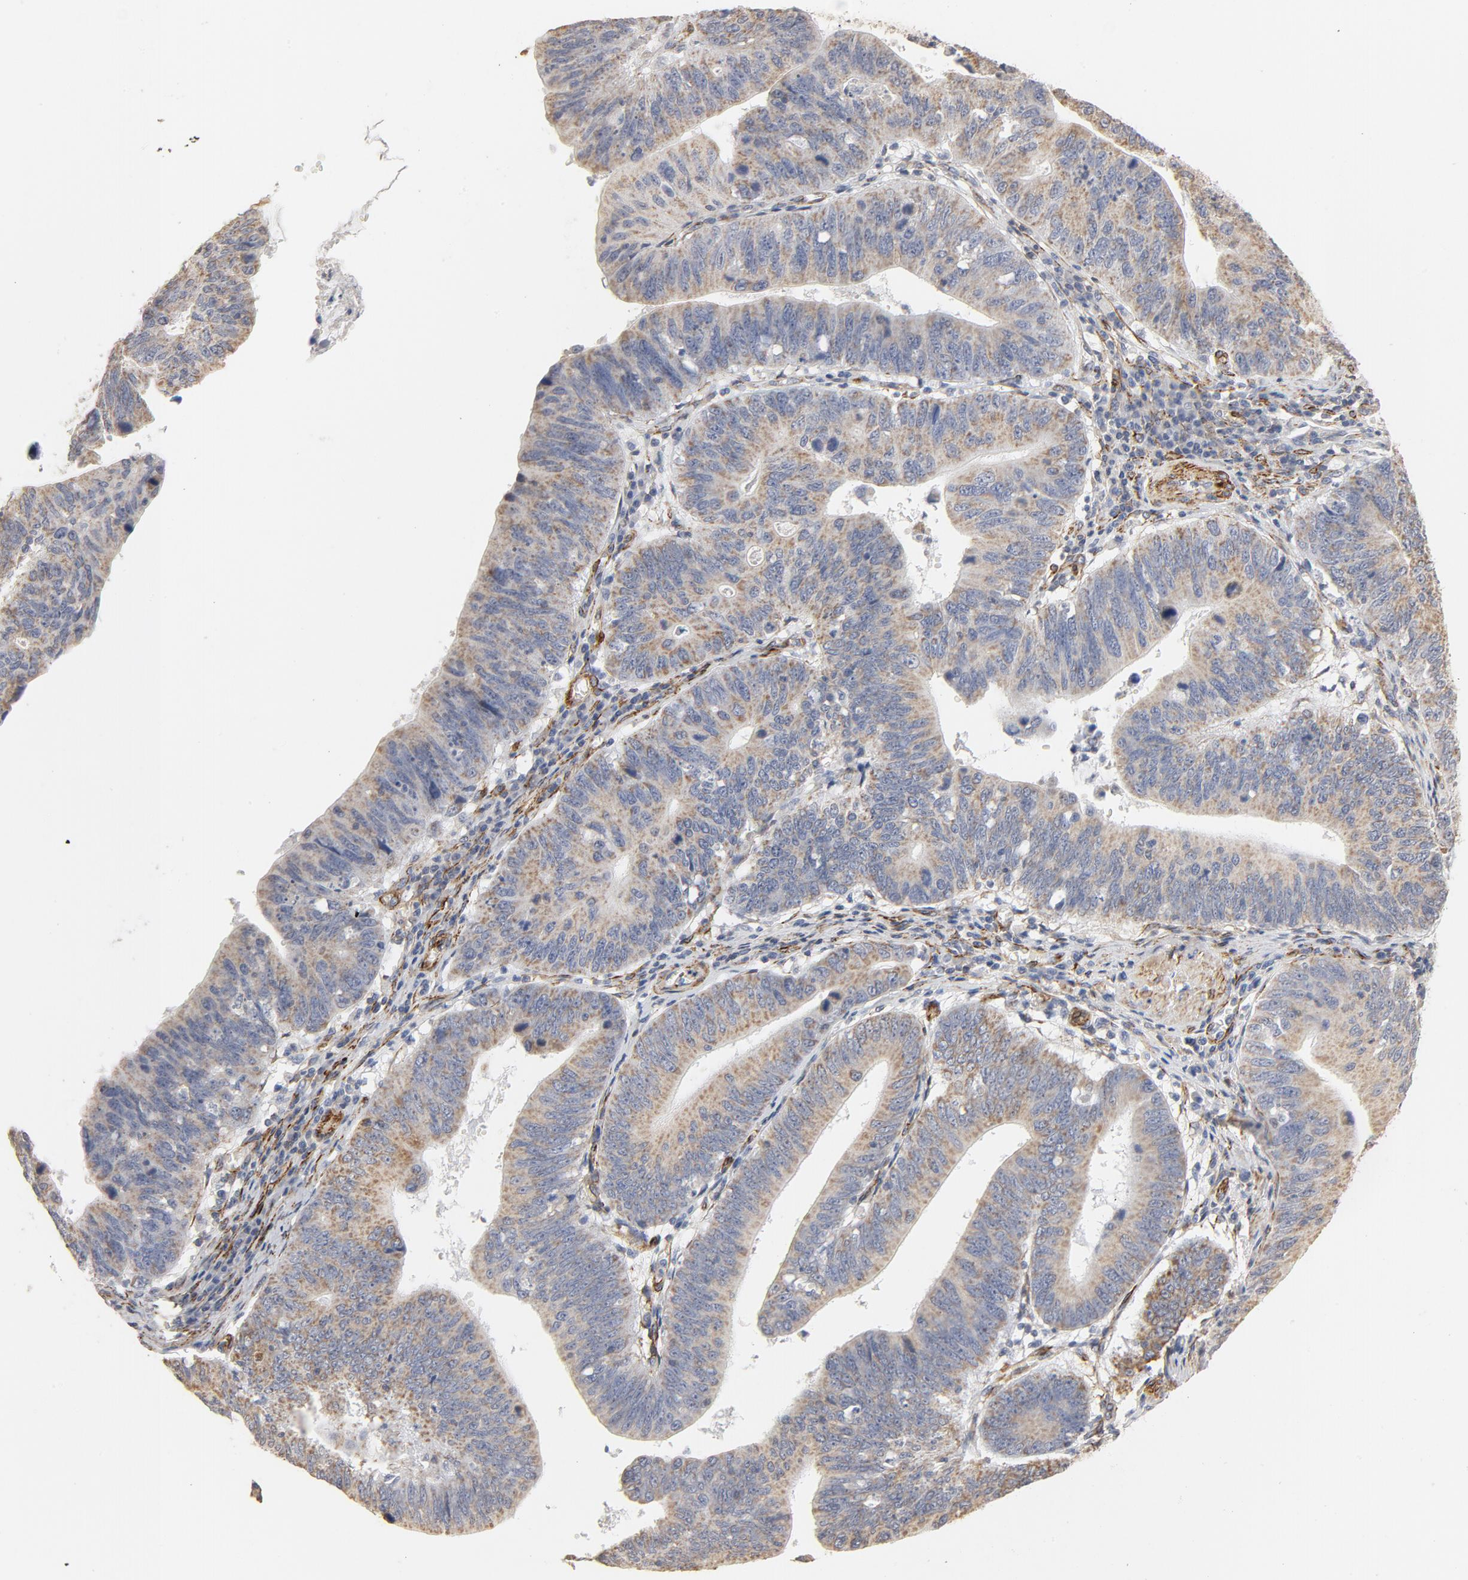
{"staining": {"intensity": "weak", "quantity": ">75%", "location": "cytoplasmic/membranous"}, "tissue": "stomach cancer", "cell_type": "Tumor cells", "image_type": "cancer", "snomed": [{"axis": "morphology", "description": "Adenocarcinoma, NOS"}, {"axis": "topography", "description": "Stomach"}], "caption": "Immunohistochemical staining of human stomach cancer (adenocarcinoma) displays low levels of weak cytoplasmic/membranous protein positivity in approximately >75% of tumor cells.", "gene": "GNG2", "patient": {"sex": "male", "age": 59}}